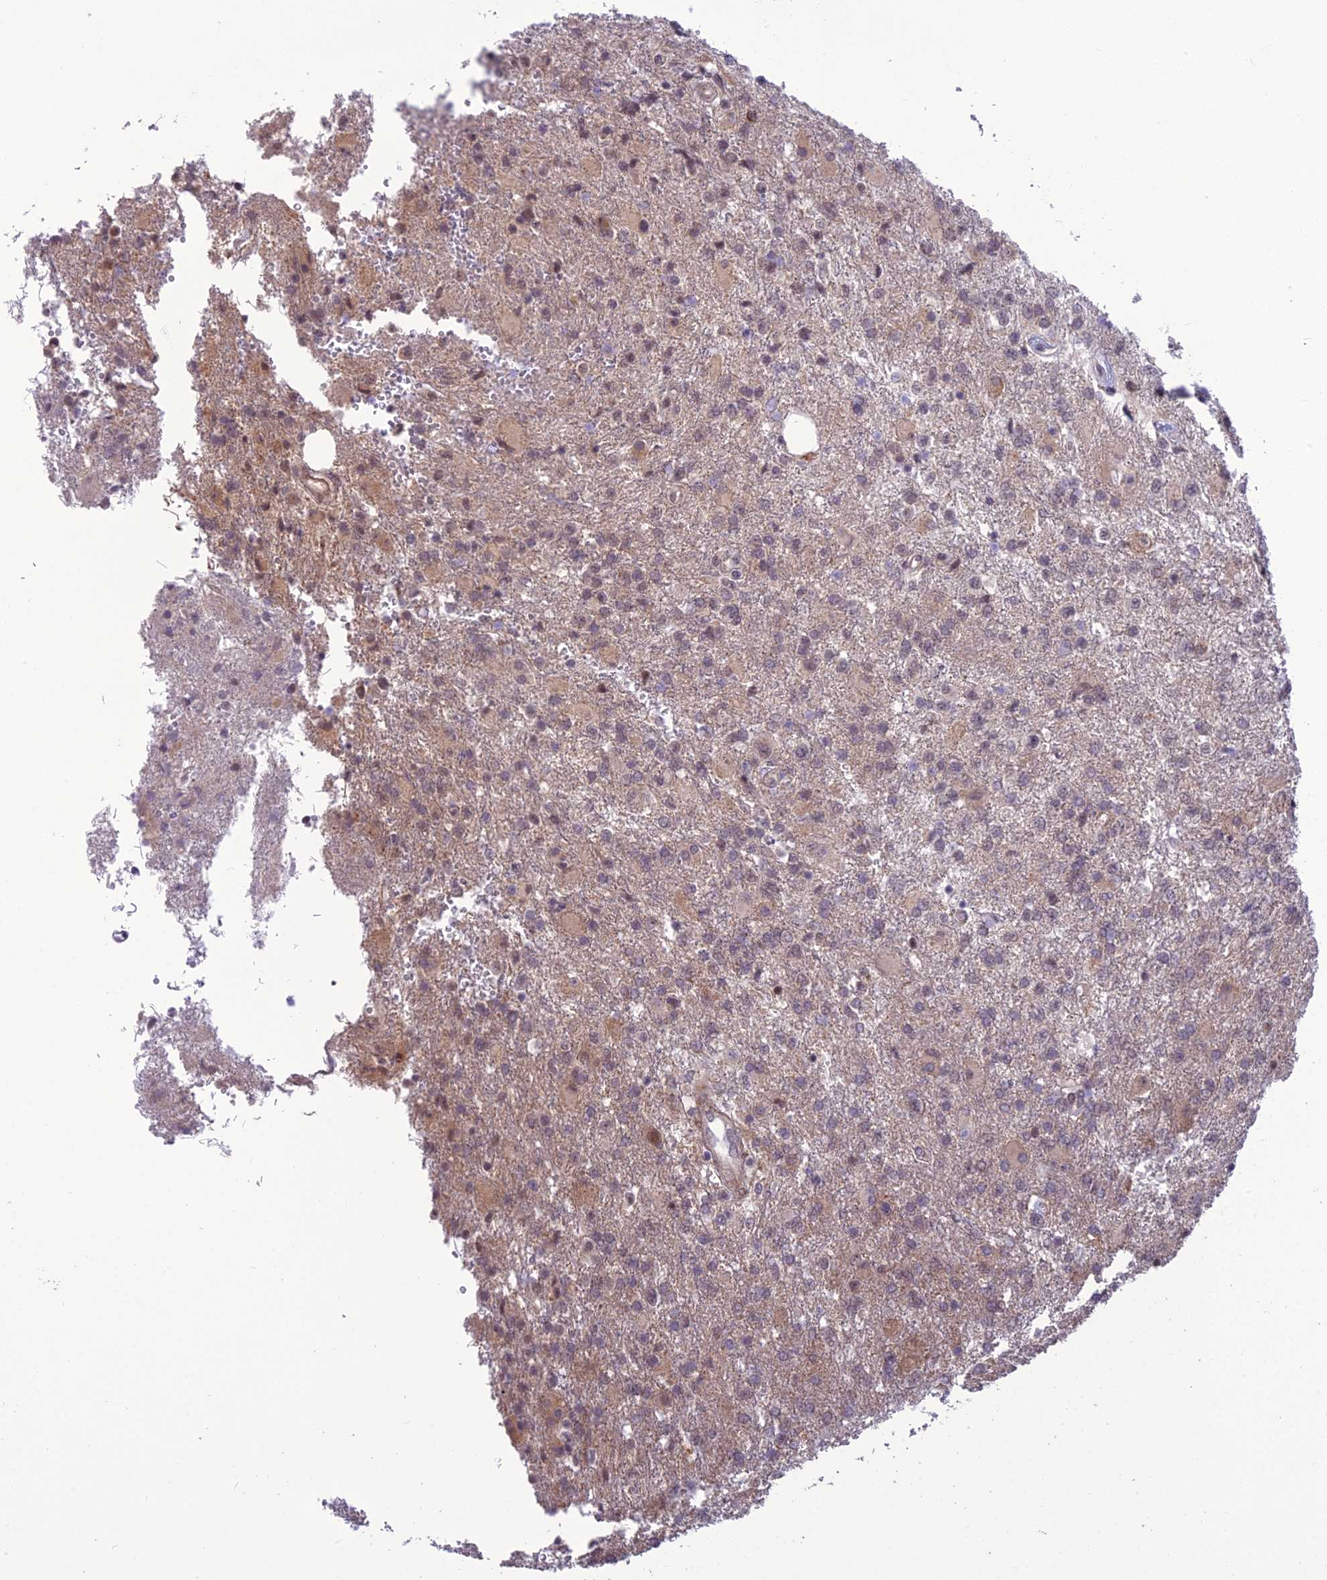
{"staining": {"intensity": "weak", "quantity": "<25%", "location": "nuclear"}, "tissue": "glioma", "cell_type": "Tumor cells", "image_type": "cancer", "snomed": [{"axis": "morphology", "description": "Glioma, malignant, High grade"}, {"axis": "topography", "description": "Brain"}], "caption": "Malignant glioma (high-grade) was stained to show a protein in brown. There is no significant staining in tumor cells.", "gene": "FBRS", "patient": {"sex": "male", "age": 56}}